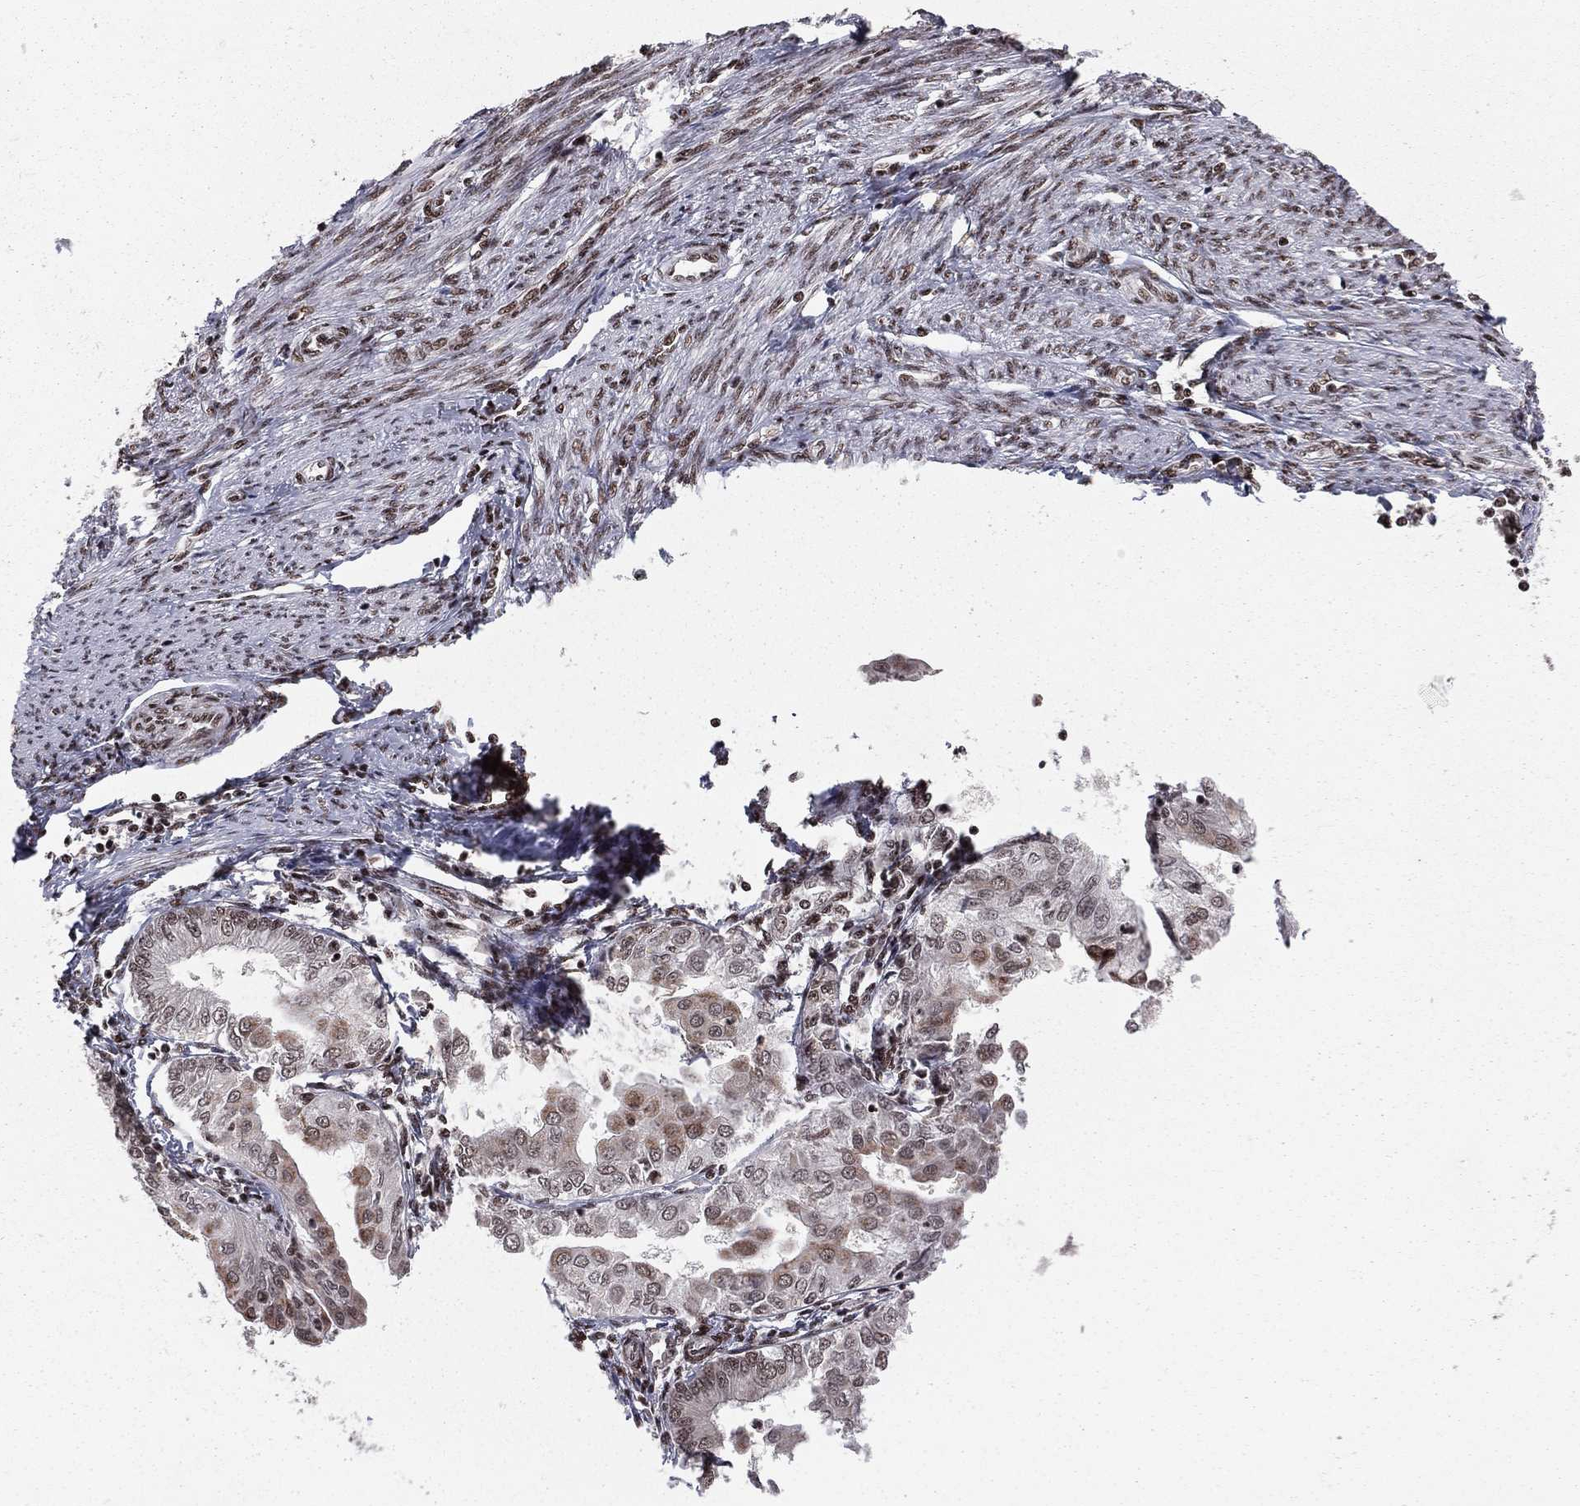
{"staining": {"intensity": "negative", "quantity": "none", "location": "none"}, "tissue": "endometrial cancer", "cell_type": "Tumor cells", "image_type": "cancer", "snomed": [{"axis": "morphology", "description": "Adenocarcinoma, NOS"}, {"axis": "topography", "description": "Endometrium"}], "caption": "A photomicrograph of endometrial cancer stained for a protein shows no brown staining in tumor cells. (DAB immunohistochemistry (IHC) visualized using brightfield microscopy, high magnification).", "gene": "NFYB", "patient": {"sex": "female", "age": 68}}